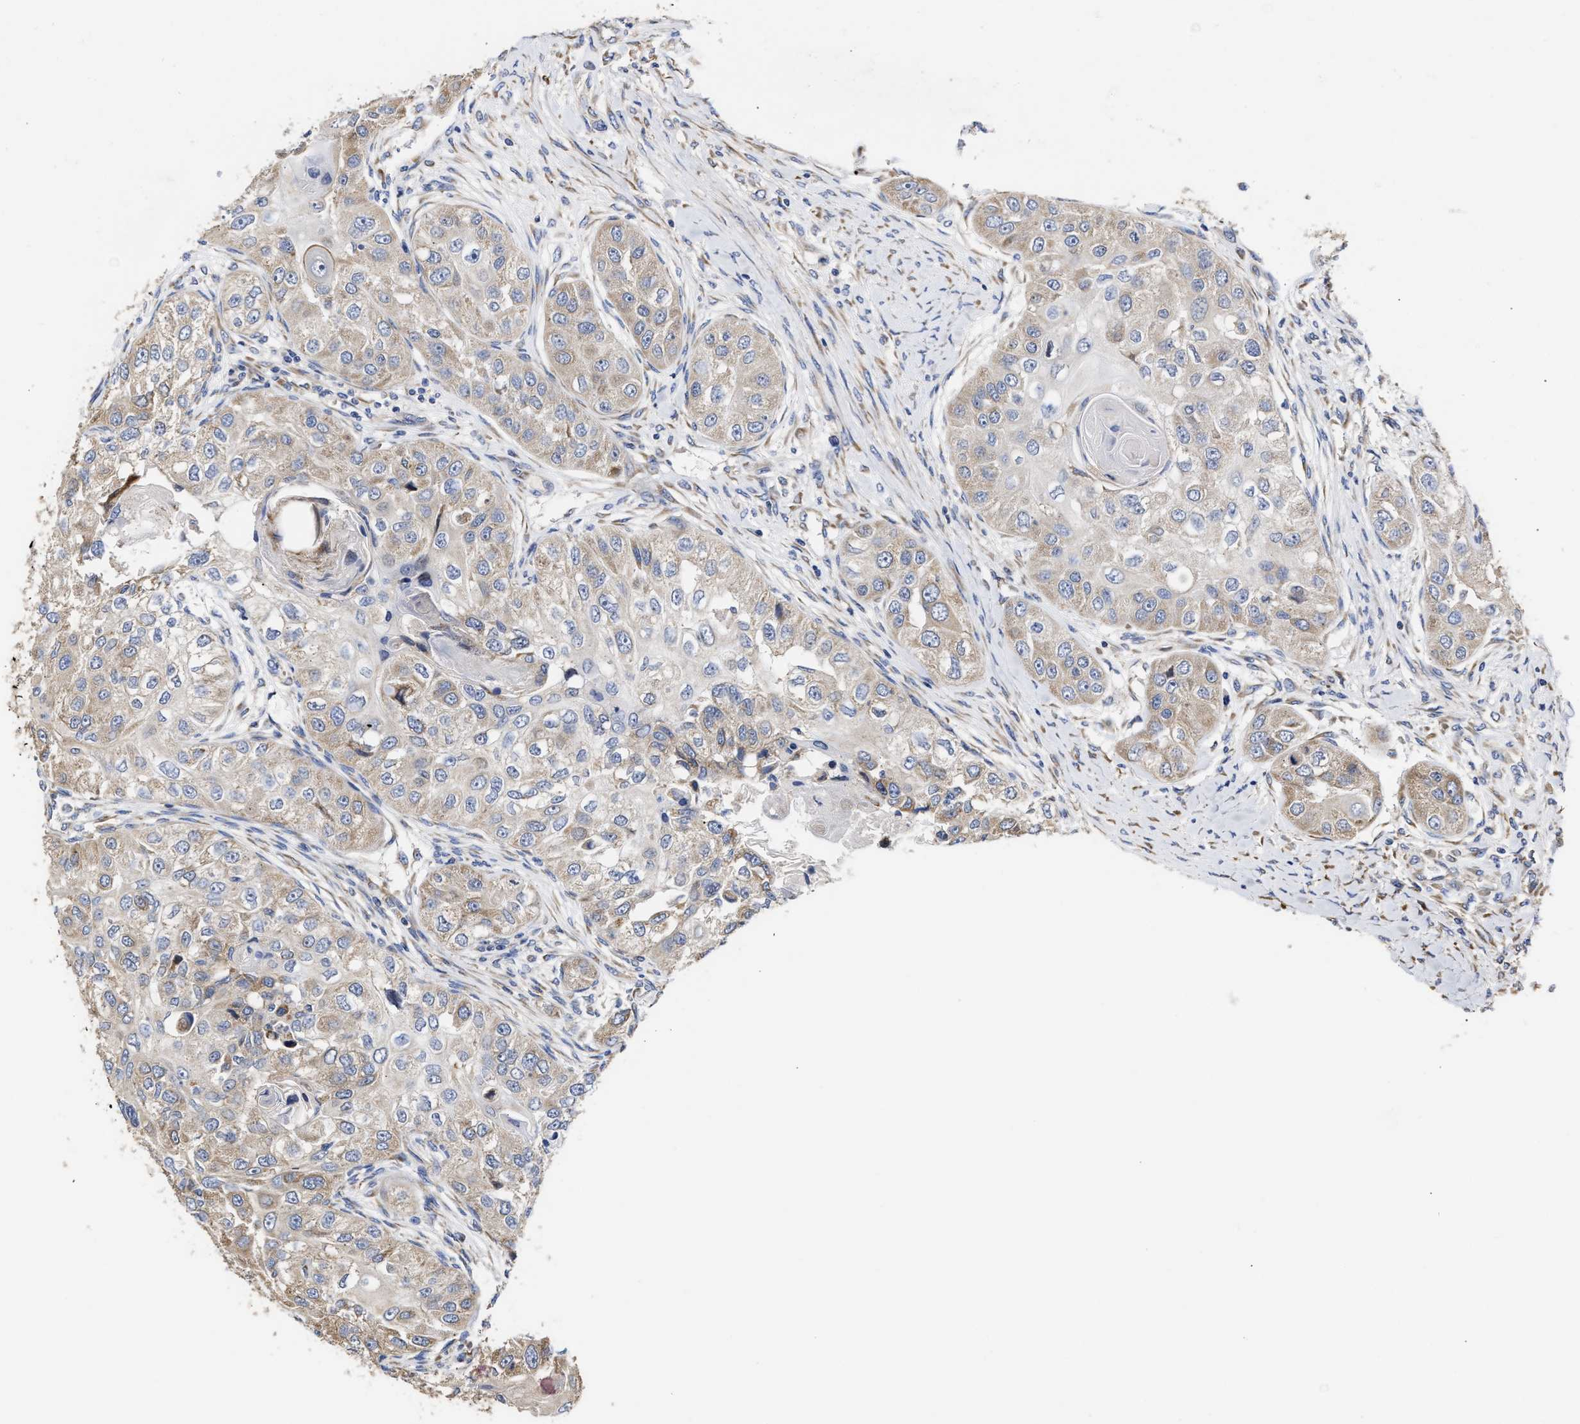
{"staining": {"intensity": "weak", "quantity": ">75%", "location": "cytoplasmic/membranous"}, "tissue": "head and neck cancer", "cell_type": "Tumor cells", "image_type": "cancer", "snomed": [{"axis": "morphology", "description": "Normal tissue, NOS"}, {"axis": "morphology", "description": "Squamous cell carcinoma, NOS"}, {"axis": "topography", "description": "Skeletal muscle"}, {"axis": "topography", "description": "Head-Neck"}], "caption": "Immunohistochemistry staining of squamous cell carcinoma (head and neck), which reveals low levels of weak cytoplasmic/membranous expression in about >75% of tumor cells indicating weak cytoplasmic/membranous protein staining. The staining was performed using DAB (3,3'-diaminobenzidine) (brown) for protein detection and nuclei were counterstained in hematoxylin (blue).", "gene": "MALSU1", "patient": {"sex": "male", "age": 51}}